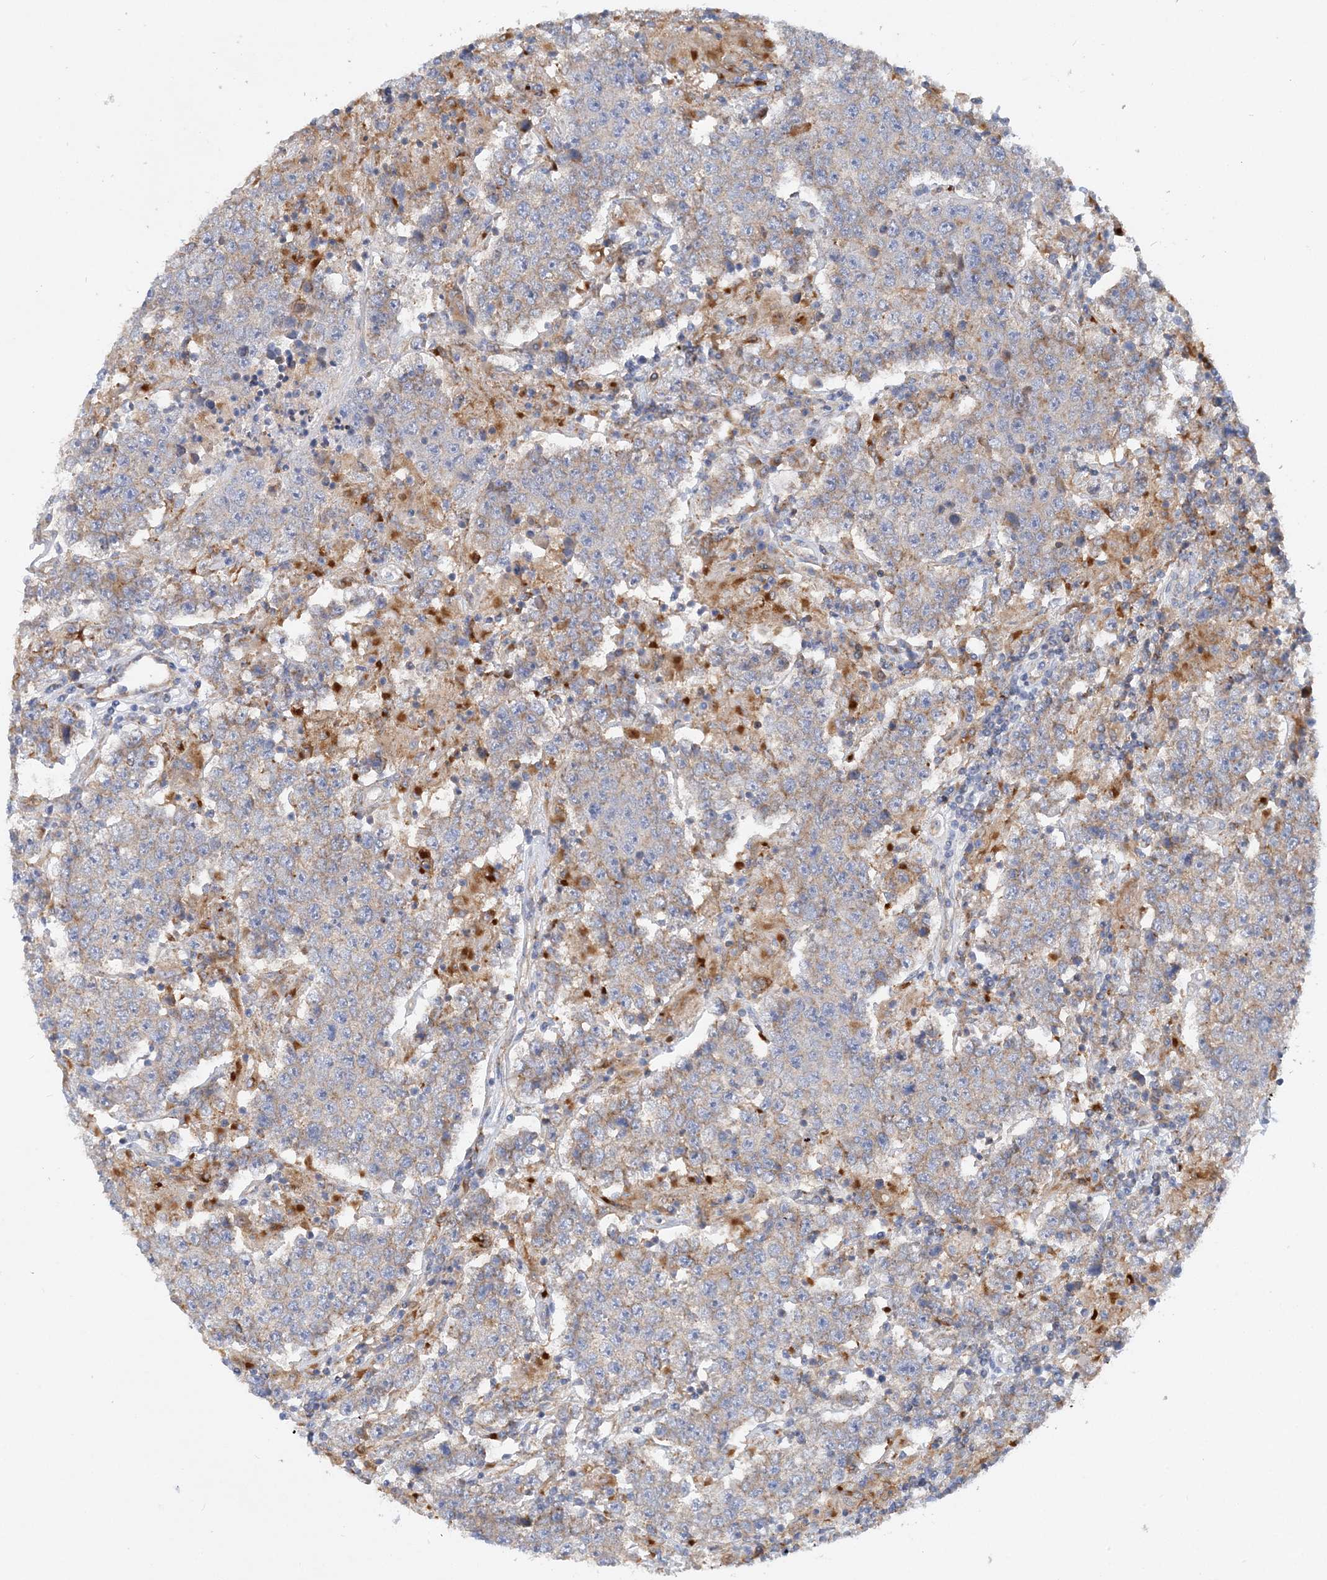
{"staining": {"intensity": "weak", "quantity": ">75%", "location": "cytoplasmic/membranous"}, "tissue": "testis cancer", "cell_type": "Tumor cells", "image_type": "cancer", "snomed": [{"axis": "morphology", "description": "Normal tissue, NOS"}, {"axis": "morphology", "description": "Urothelial carcinoma, High grade"}, {"axis": "morphology", "description": "Seminoma, NOS"}, {"axis": "morphology", "description": "Carcinoma, Embryonal, NOS"}, {"axis": "topography", "description": "Urinary bladder"}, {"axis": "topography", "description": "Testis"}], "caption": "Tumor cells exhibit weak cytoplasmic/membranous positivity in about >75% of cells in testis cancer.", "gene": "GRINA", "patient": {"sex": "male", "age": 41}}